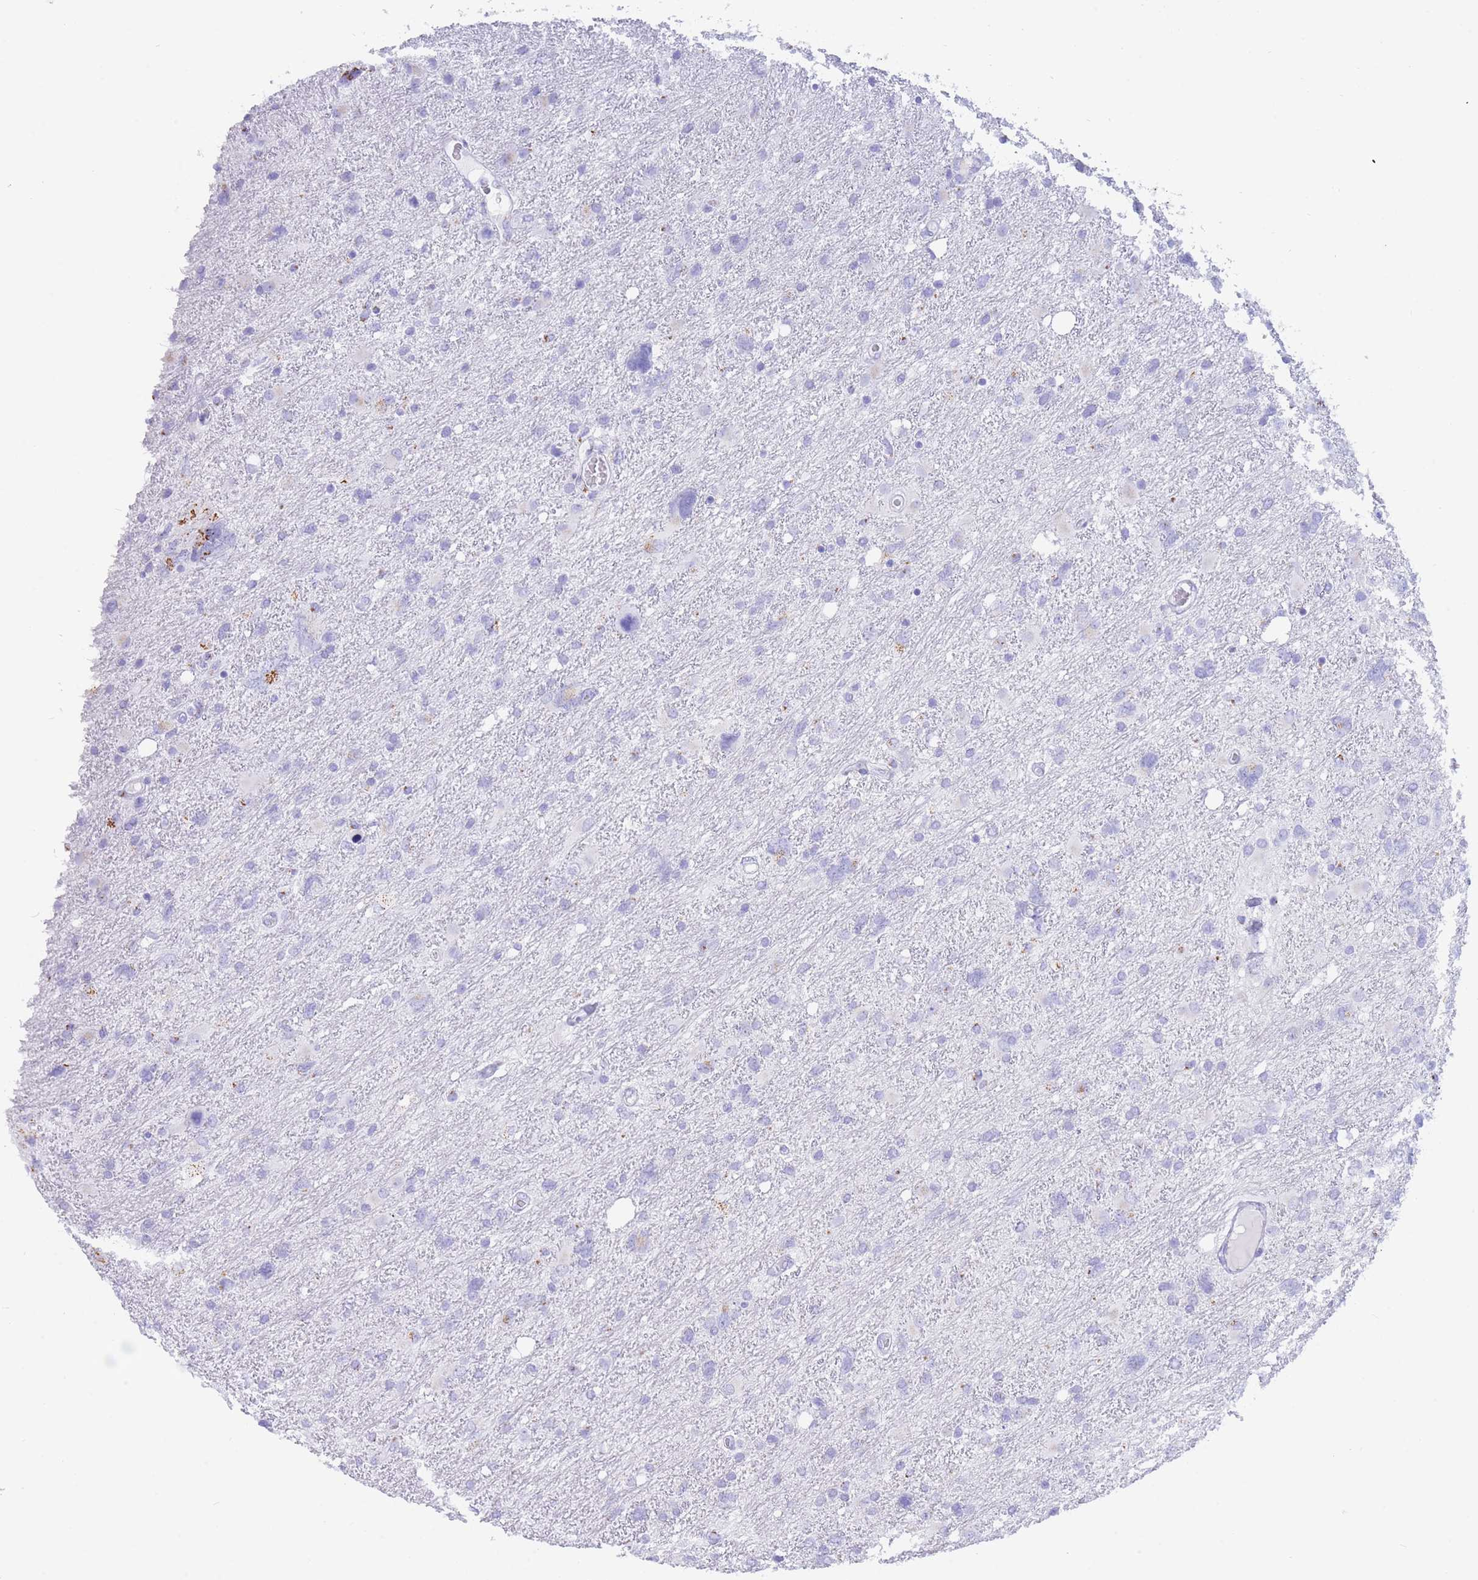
{"staining": {"intensity": "negative", "quantity": "none", "location": "none"}, "tissue": "glioma", "cell_type": "Tumor cells", "image_type": "cancer", "snomed": [{"axis": "morphology", "description": "Glioma, malignant, High grade"}, {"axis": "topography", "description": "Brain"}], "caption": "DAB immunohistochemical staining of malignant high-grade glioma exhibits no significant staining in tumor cells. (DAB (3,3'-diaminobenzidine) immunohistochemistry with hematoxylin counter stain).", "gene": "FAM3C", "patient": {"sex": "male", "age": 61}}